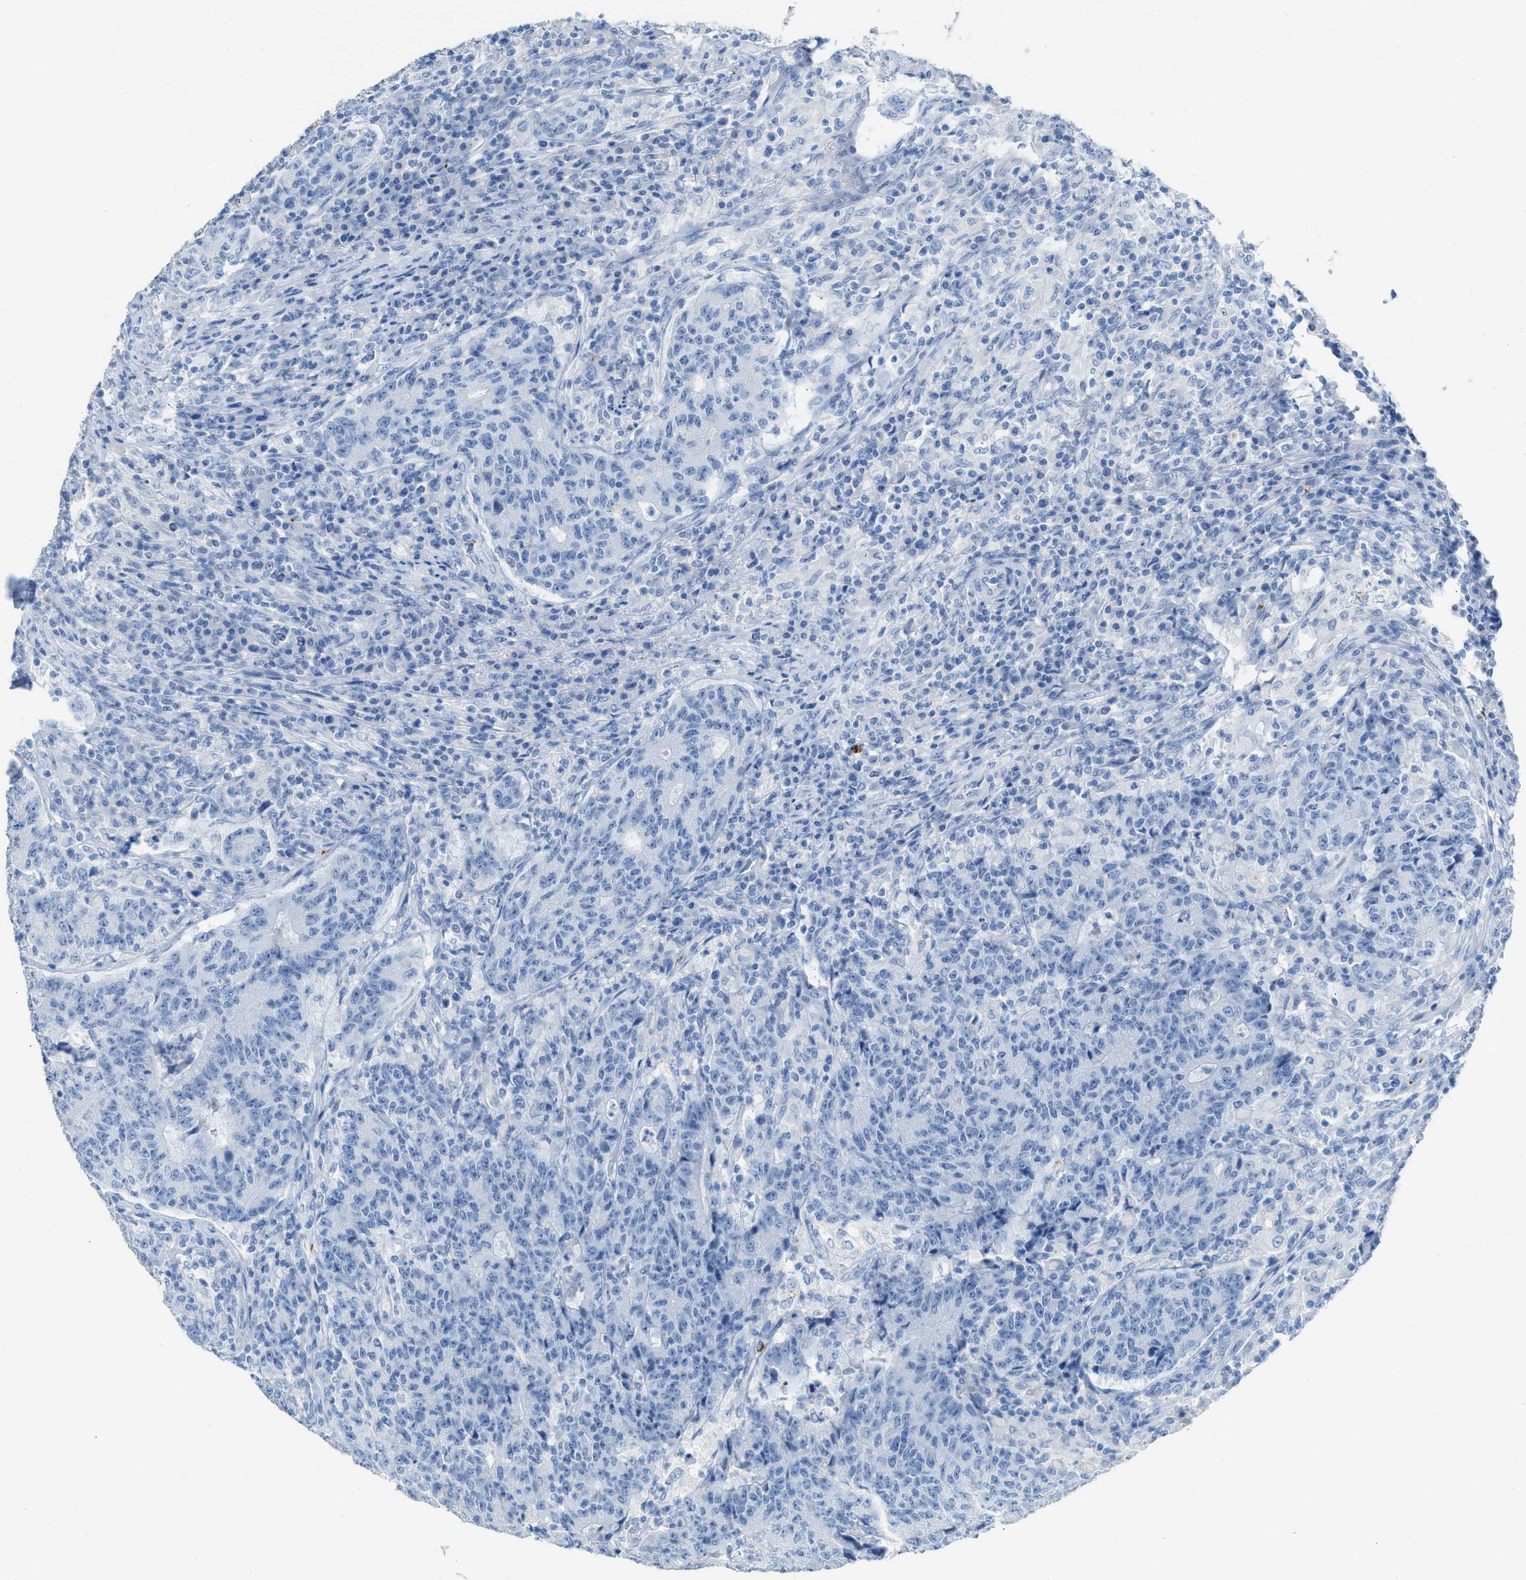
{"staining": {"intensity": "negative", "quantity": "none", "location": "none"}, "tissue": "colorectal cancer", "cell_type": "Tumor cells", "image_type": "cancer", "snomed": [{"axis": "morphology", "description": "Normal tissue, NOS"}, {"axis": "morphology", "description": "Adenocarcinoma, NOS"}, {"axis": "topography", "description": "Colon"}], "caption": "Photomicrograph shows no protein expression in tumor cells of colorectal cancer tissue.", "gene": "FAIM2", "patient": {"sex": "female", "age": 75}}